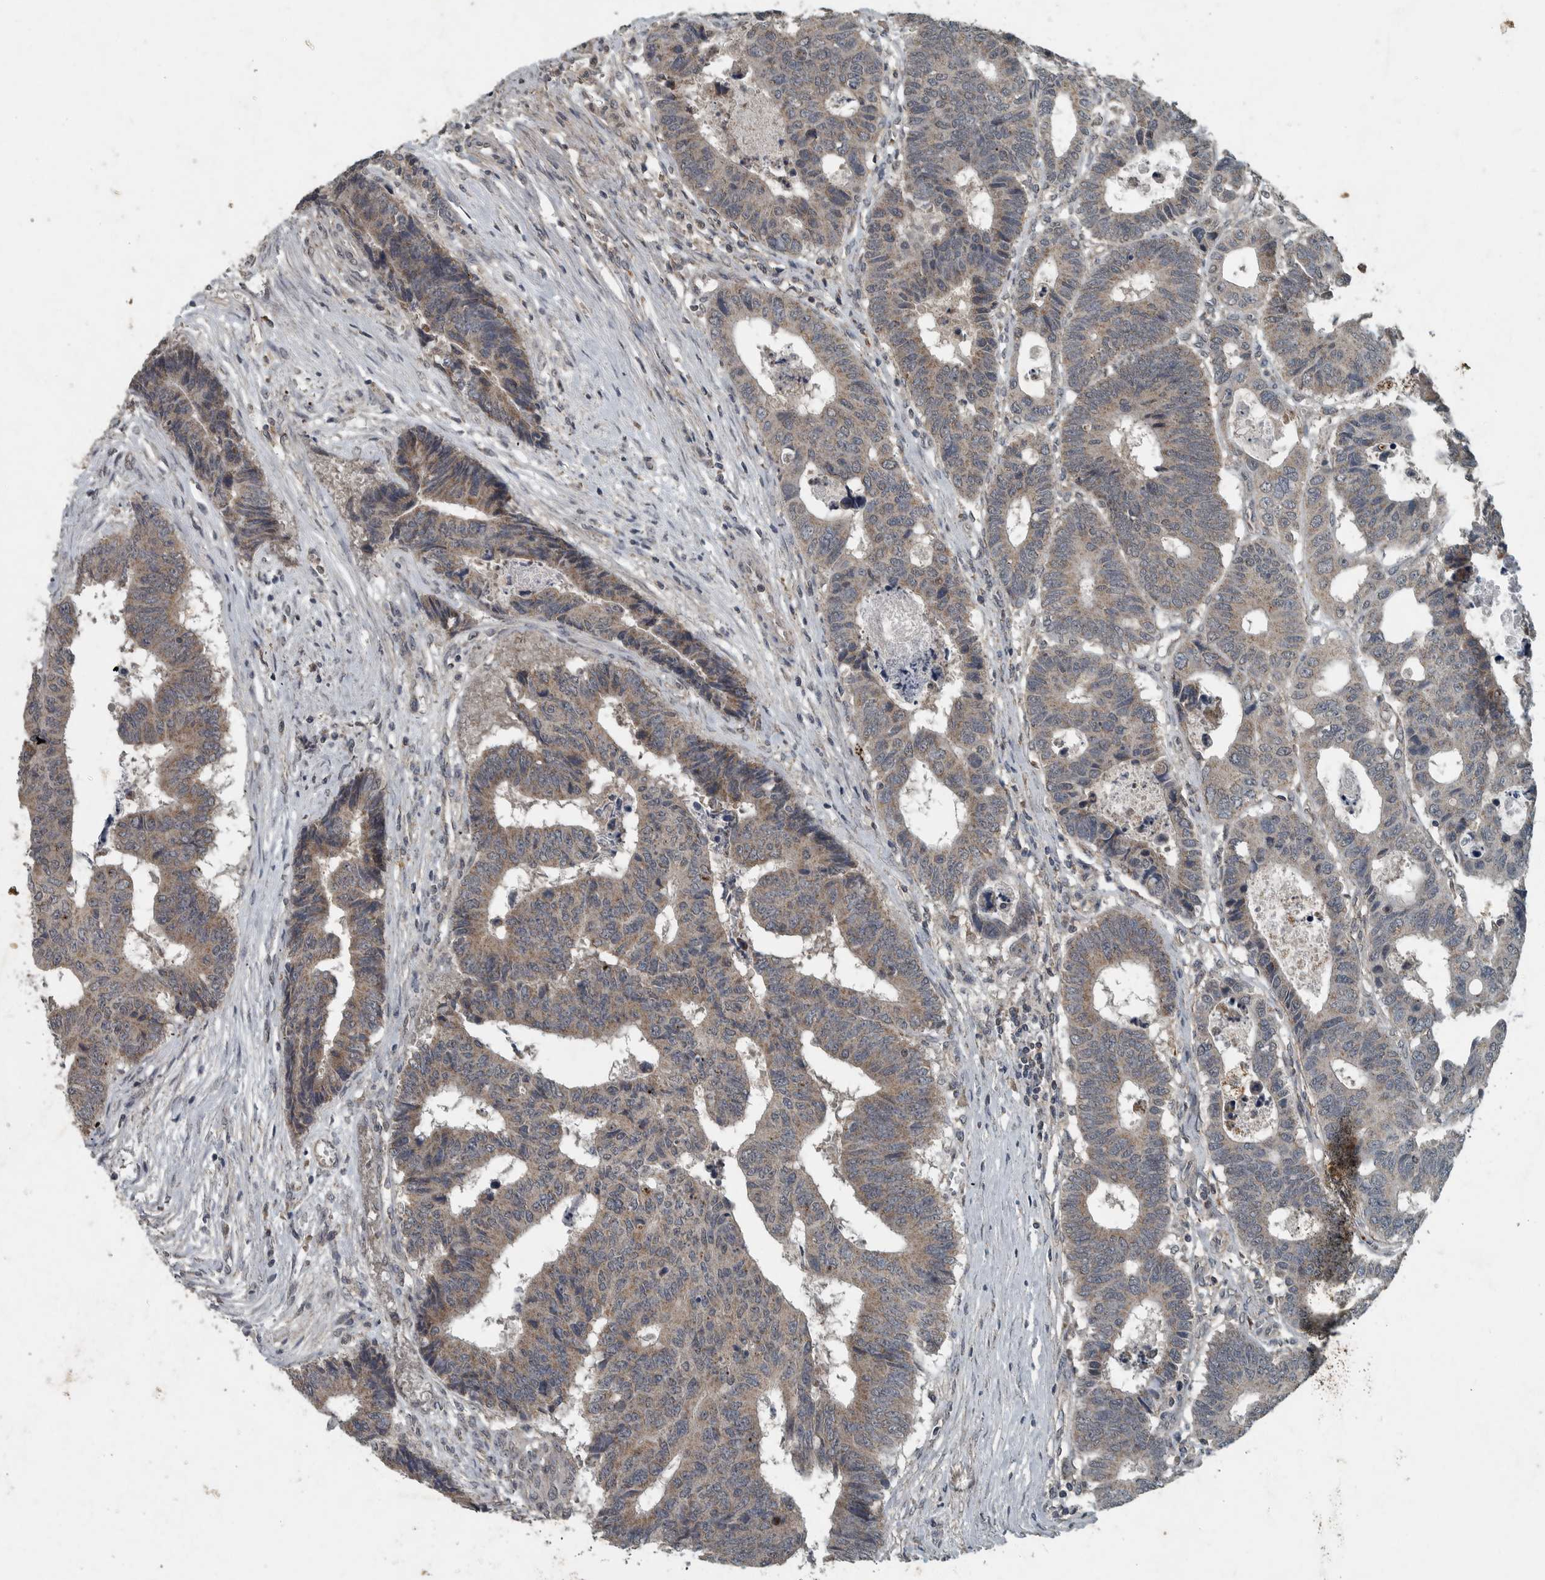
{"staining": {"intensity": "weak", "quantity": ">75%", "location": "cytoplasmic/membranous"}, "tissue": "colorectal cancer", "cell_type": "Tumor cells", "image_type": "cancer", "snomed": [{"axis": "morphology", "description": "Adenocarcinoma, NOS"}, {"axis": "topography", "description": "Rectum"}], "caption": "Immunohistochemistry staining of colorectal adenocarcinoma, which reveals low levels of weak cytoplasmic/membranous positivity in approximately >75% of tumor cells indicating weak cytoplasmic/membranous protein positivity. The staining was performed using DAB (brown) for protein detection and nuclei were counterstained in hematoxylin (blue).", "gene": "IL6ST", "patient": {"sex": "male", "age": 84}}